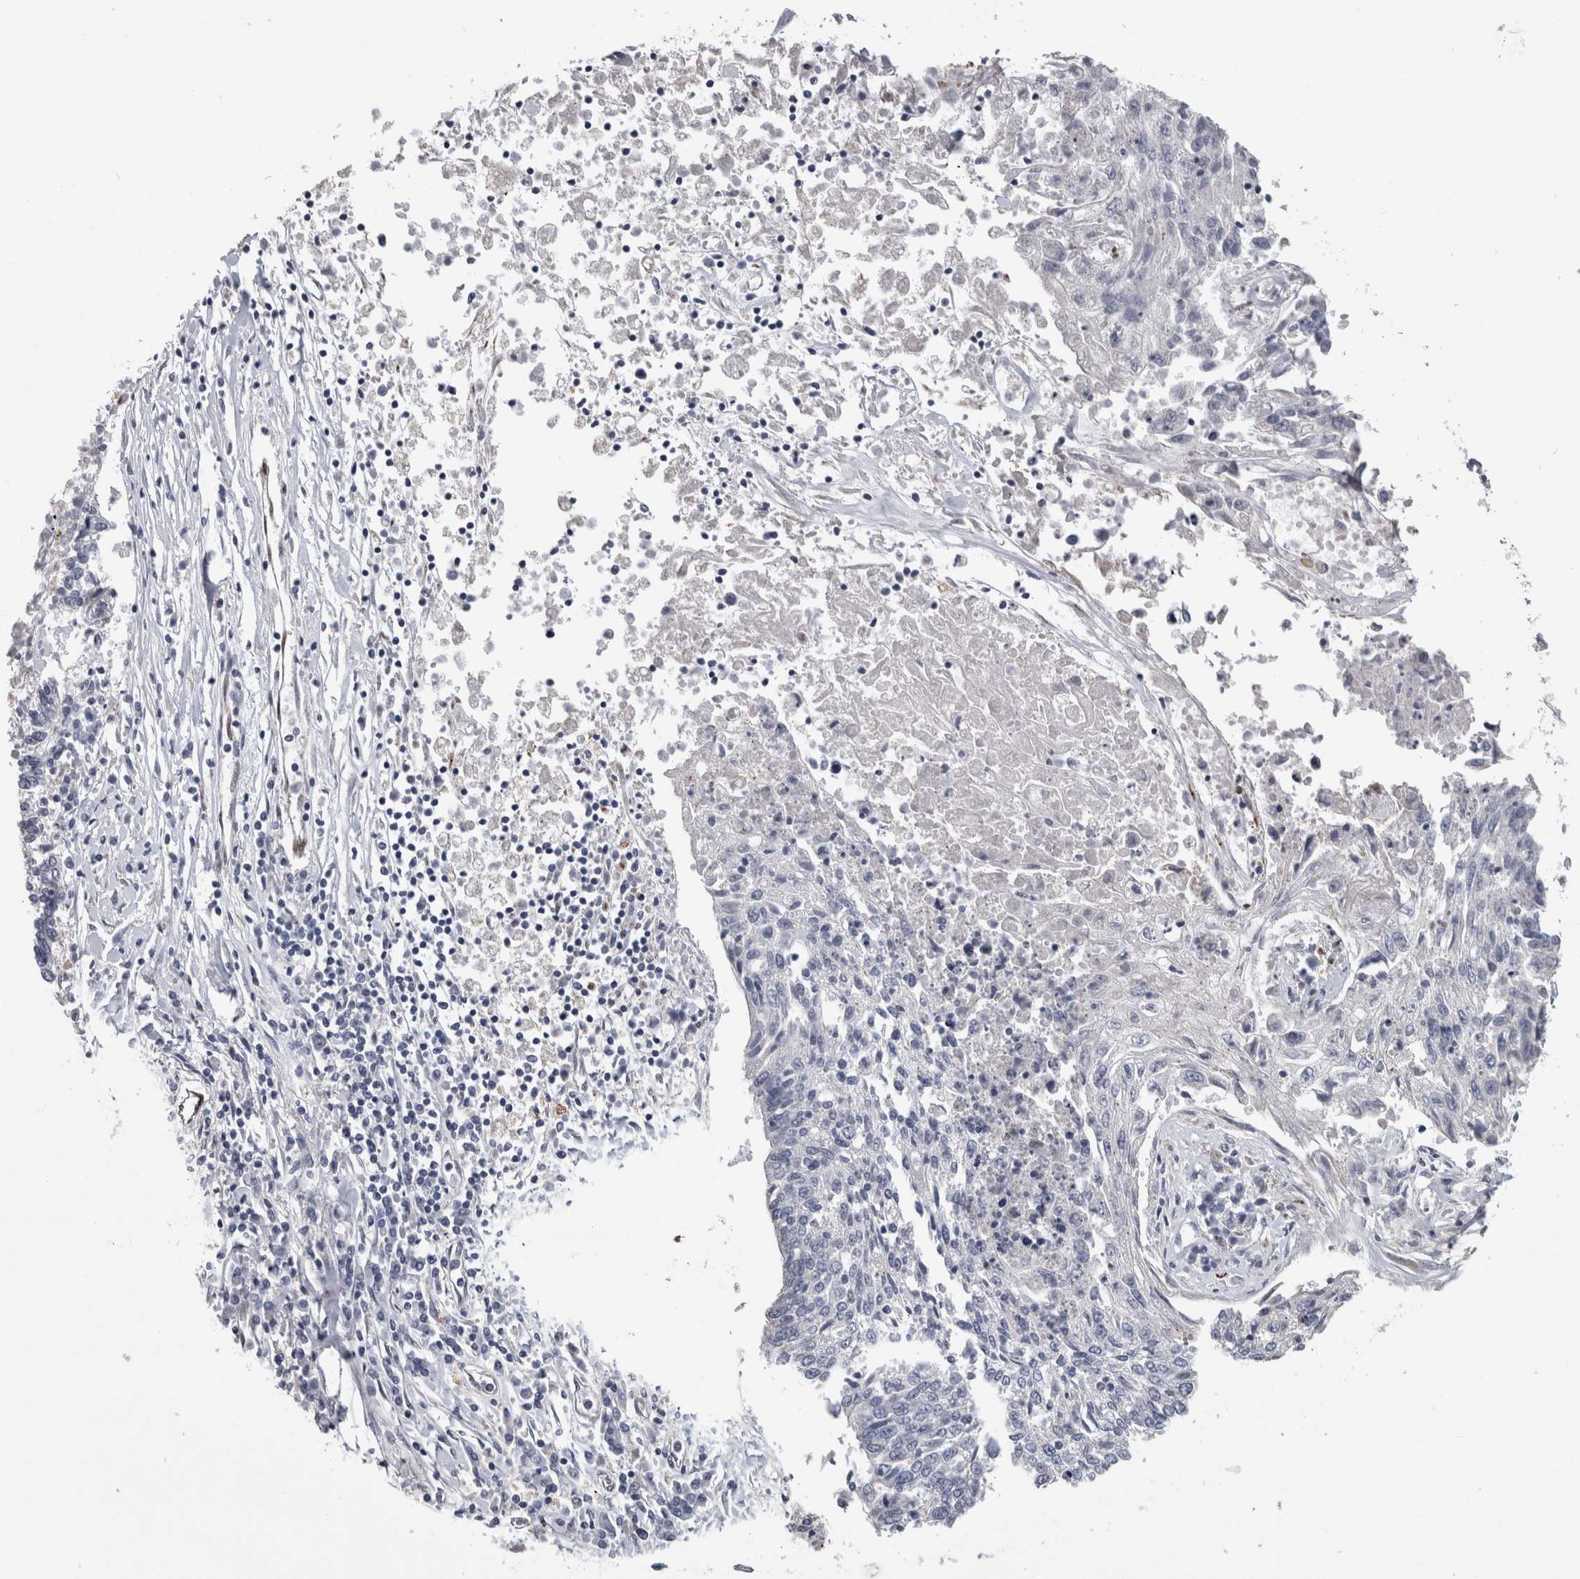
{"staining": {"intensity": "negative", "quantity": "none", "location": "none"}, "tissue": "lung cancer", "cell_type": "Tumor cells", "image_type": "cancer", "snomed": [{"axis": "morphology", "description": "Normal tissue, NOS"}, {"axis": "morphology", "description": "Squamous cell carcinoma, NOS"}, {"axis": "topography", "description": "Lymph node"}, {"axis": "topography", "description": "Cartilage tissue"}, {"axis": "topography", "description": "Bronchus"}, {"axis": "topography", "description": "Lung"}, {"axis": "topography", "description": "Peripheral nerve tissue"}], "caption": "Immunohistochemistry histopathology image of neoplastic tissue: lung cancer stained with DAB exhibits no significant protein positivity in tumor cells.", "gene": "IL33", "patient": {"sex": "female", "age": 49}}